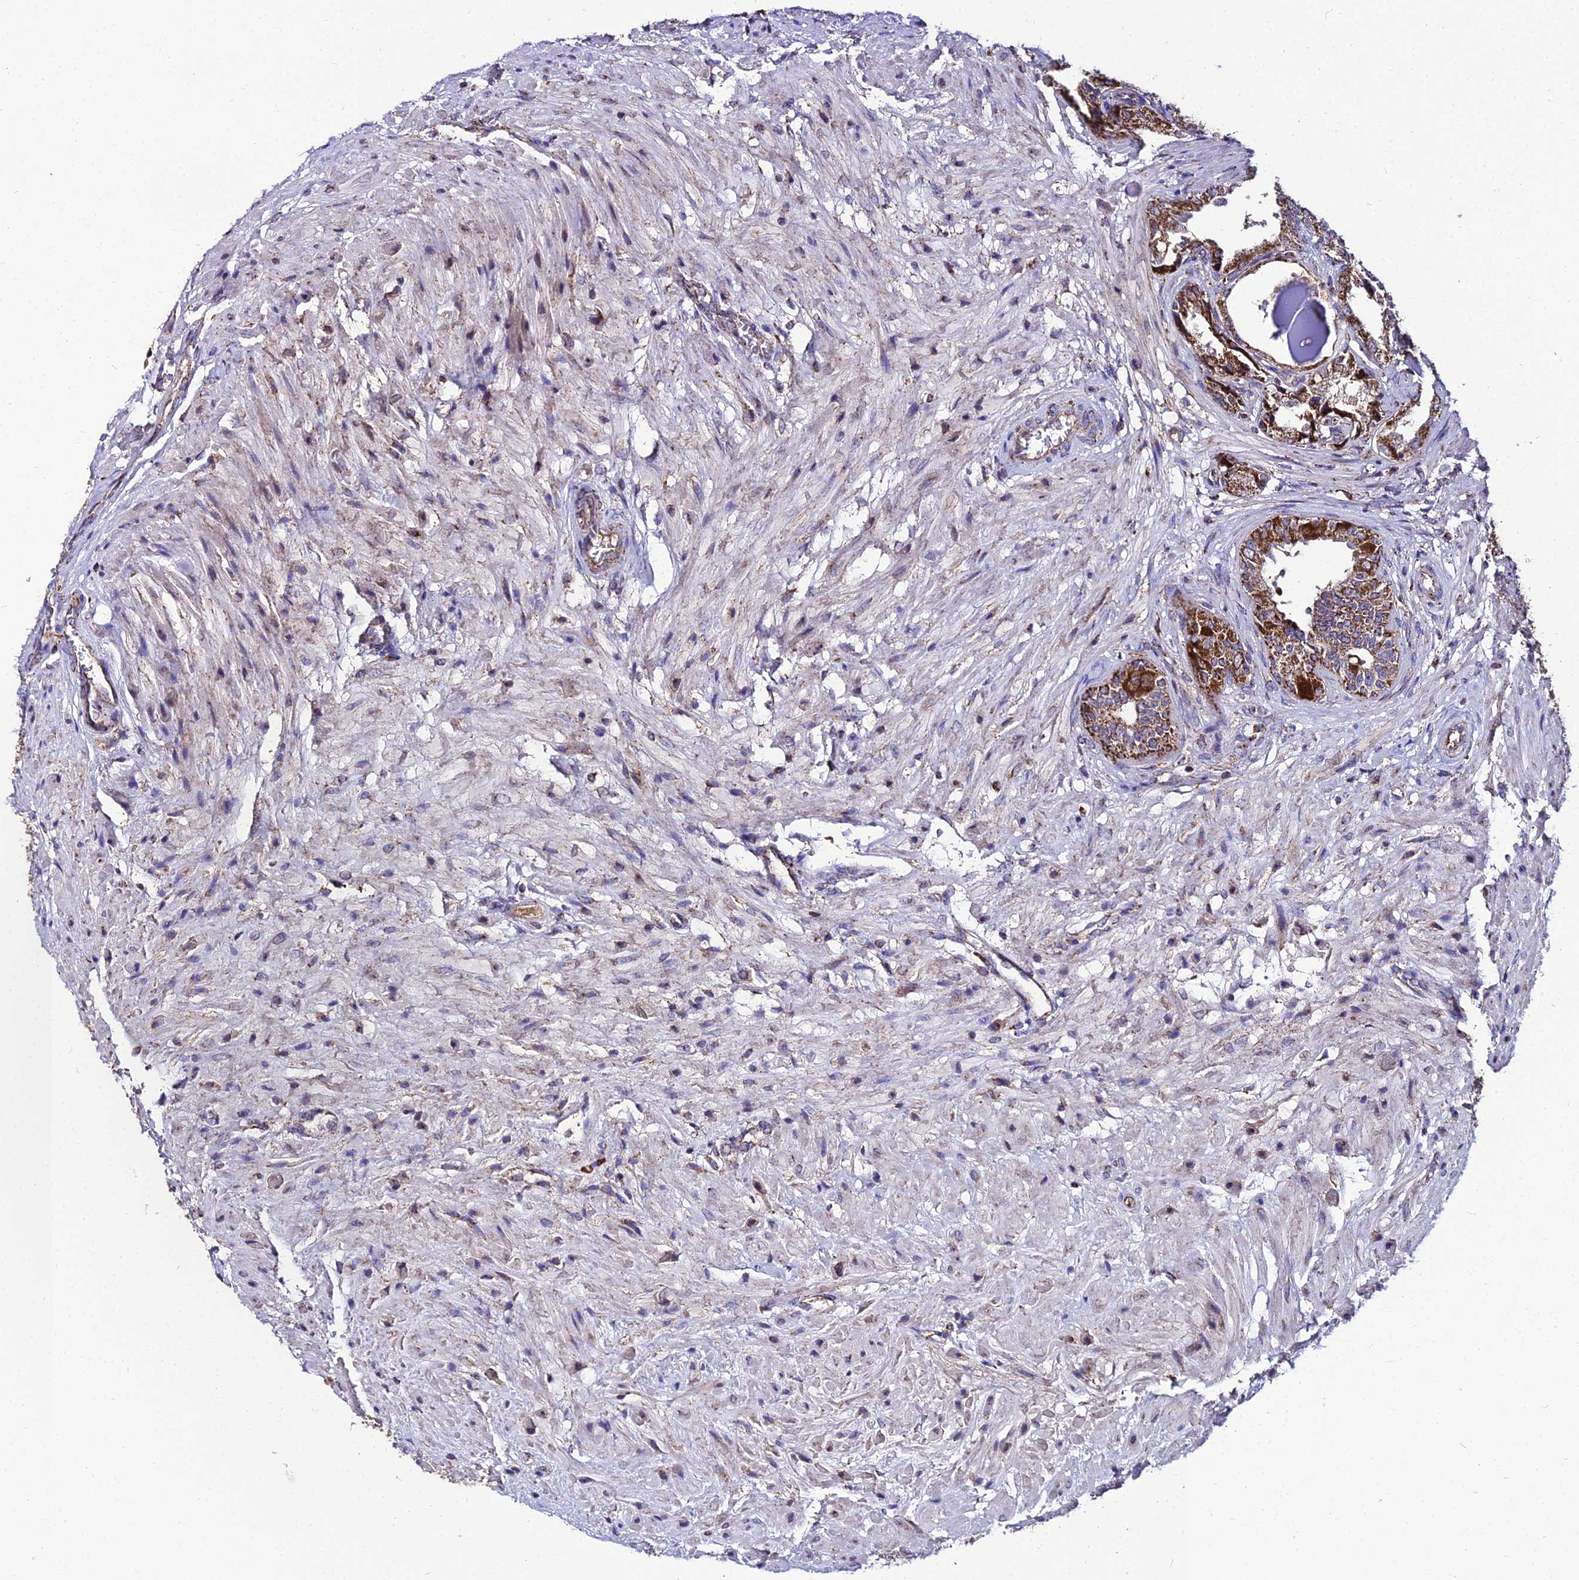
{"staining": {"intensity": "strong", "quantity": ">75%", "location": "cytoplasmic/membranous"}, "tissue": "seminal vesicle", "cell_type": "Glandular cells", "image_type": "normal", "snomed": [{"axis": "morphology", "description": "Normal tissue, NOS"}, {"axis": "topography", "description": "Seminal veicle"}], "caption": "High-magnification brightfield microscopy of normal seminal vesicle stained with DAB (brown) and counterstained with hematoxylin (blue). glandular cells exhibit strong cytoplasmic/membranous expression is appreciated in about>75% of cells. The protein is shown in brown color, while the nuclei are stained blue.", "gene": "PSMD2", "patient": {"sex": "male", "age": 63}}